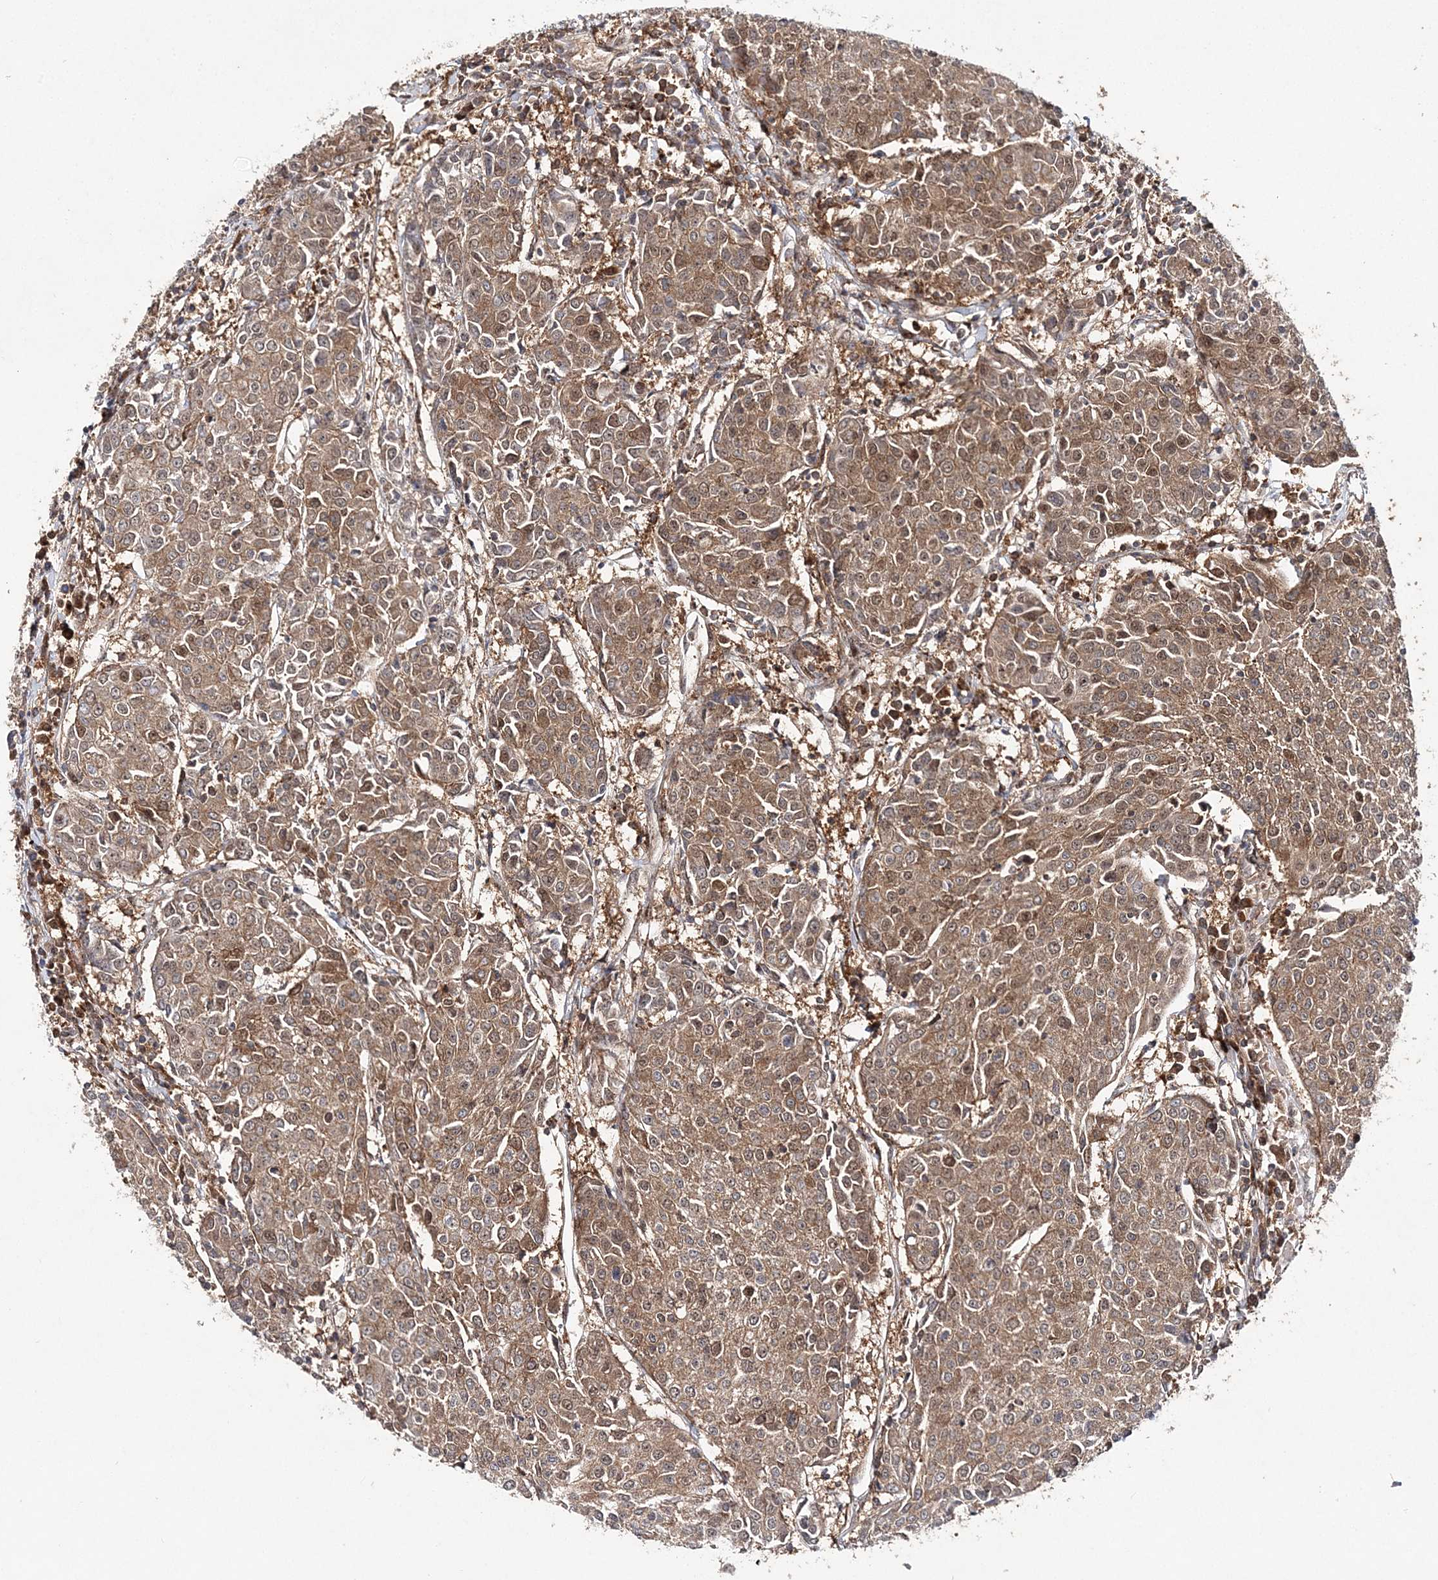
{"staining": {"intensity": "moderate", "quantity": ">75%", "location": "cytoplasmic/membranous,nuclear"}, "tissue": "urothelial cancer", "cell_type": "Tumor cells", "image_type": "cancer", "snomed": [{"axis": "morphology", "description": "Urothelial carcinoma, High grade"}, {"axis": "topography", "description": "Urinary bladder"}], "caption": "Immunohistochemical staining of urothelial carcinoma (high-grade) exhibits medium levels of moderate cytoplasmic/membranous and nuclear staining in approximately >75% of tumor cells. (DAB = brown stain, brightfield microscopy at high magnification).", "gene": "NIF3L1", "patient": {"sex": "female", "age": 85}}